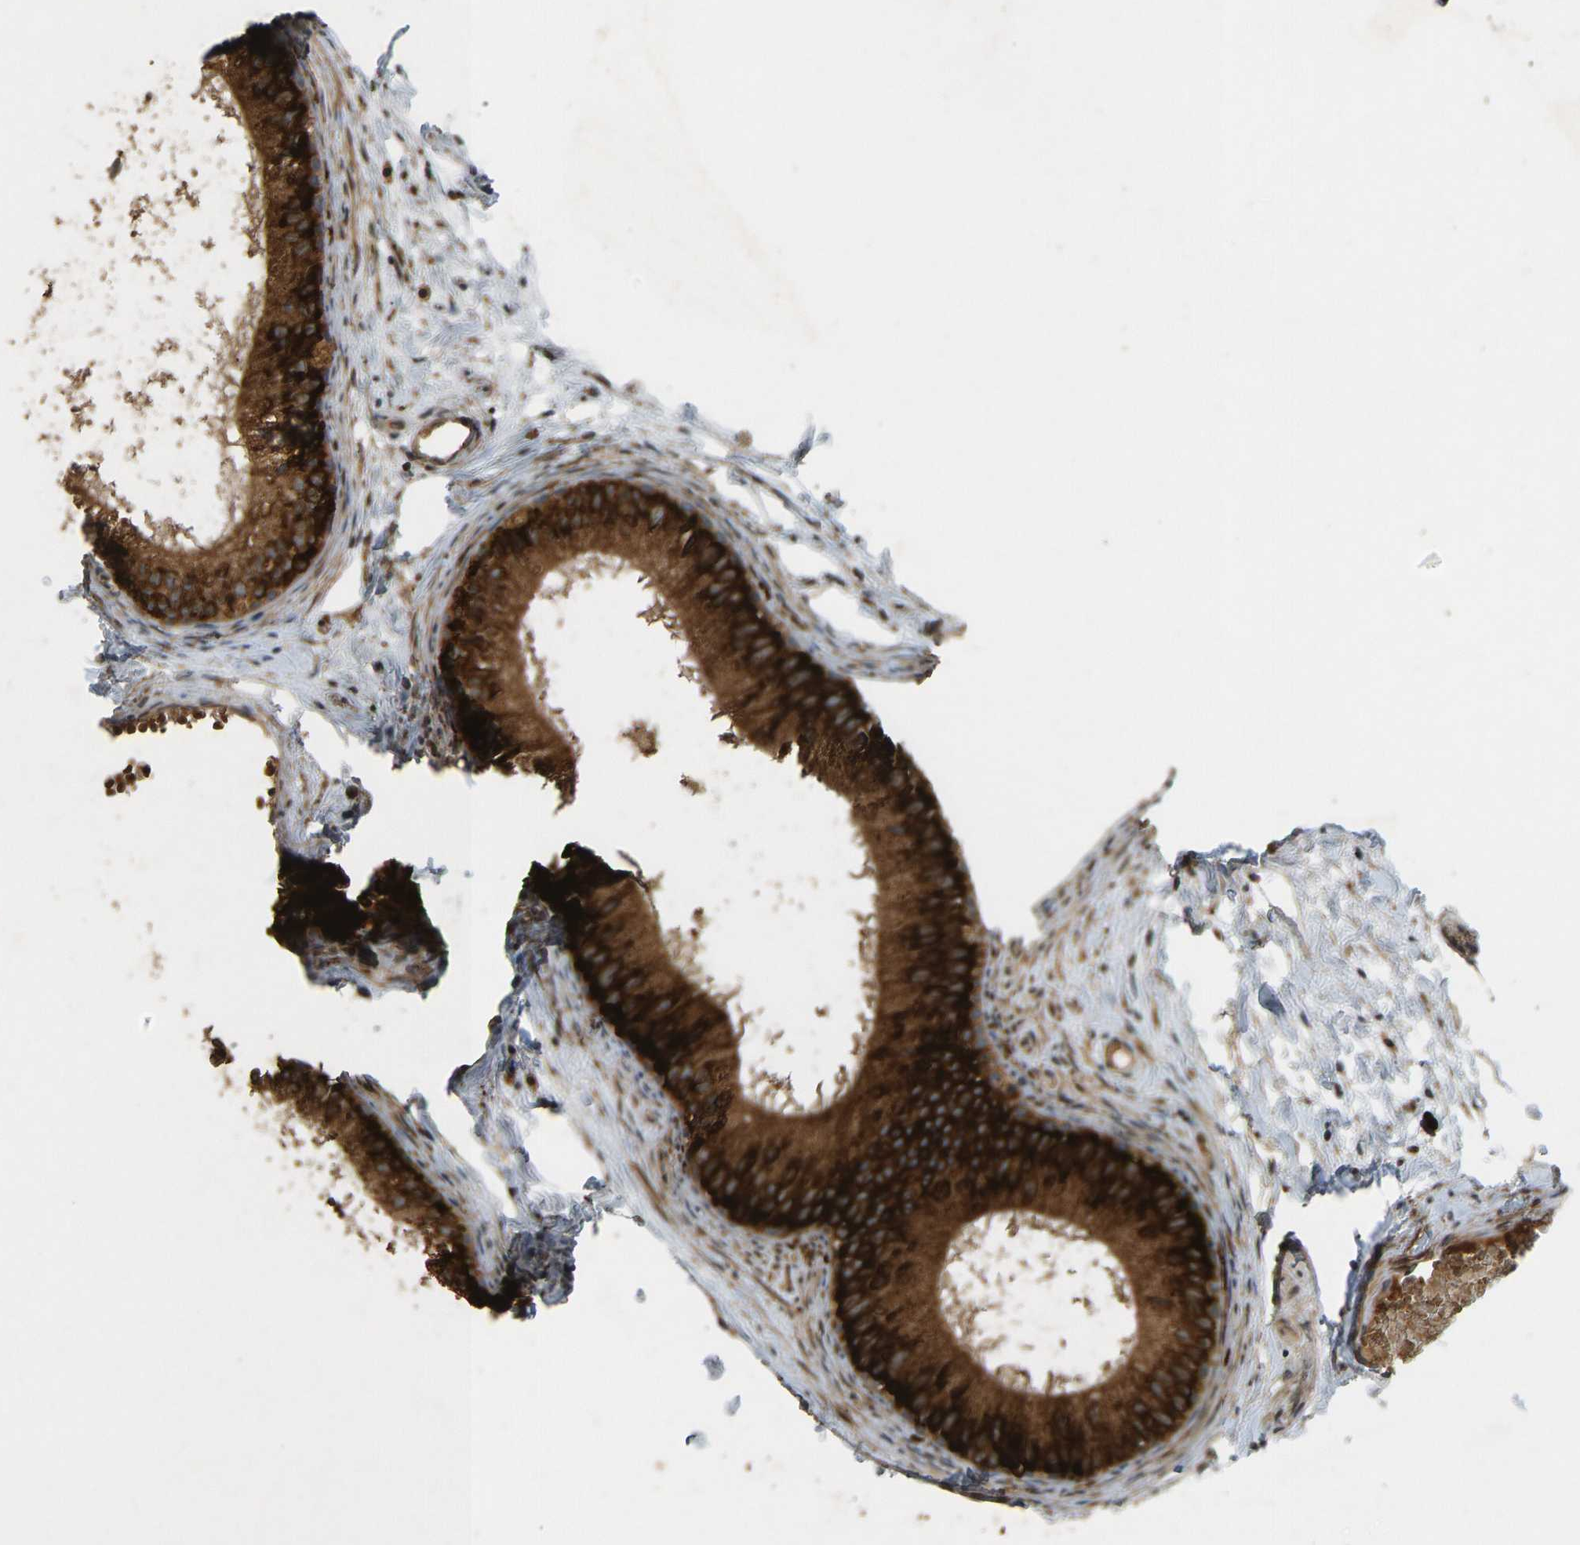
{"staining": {"intensity": "strong", "quantity": ">75%", "location": "cytoplasmic/membranous"}, "tissue": "epididymis", "cell_type": "Glandular cells", "image_type": "normal", "snomed": [{"axis": "morphology", "description": "Normal tissue, NOS"}, {"axis": "topography", "description": "Epididymis"}], "caption": "Strong cytoplasmic/membranous protein staining is identified in about >75% of glandular cells in epididymis. The protein of interest is shown in brown color, while the nuclei are stained blue.", "gene": "RPN2", "patient": {"sex": "male", "age": 46}}